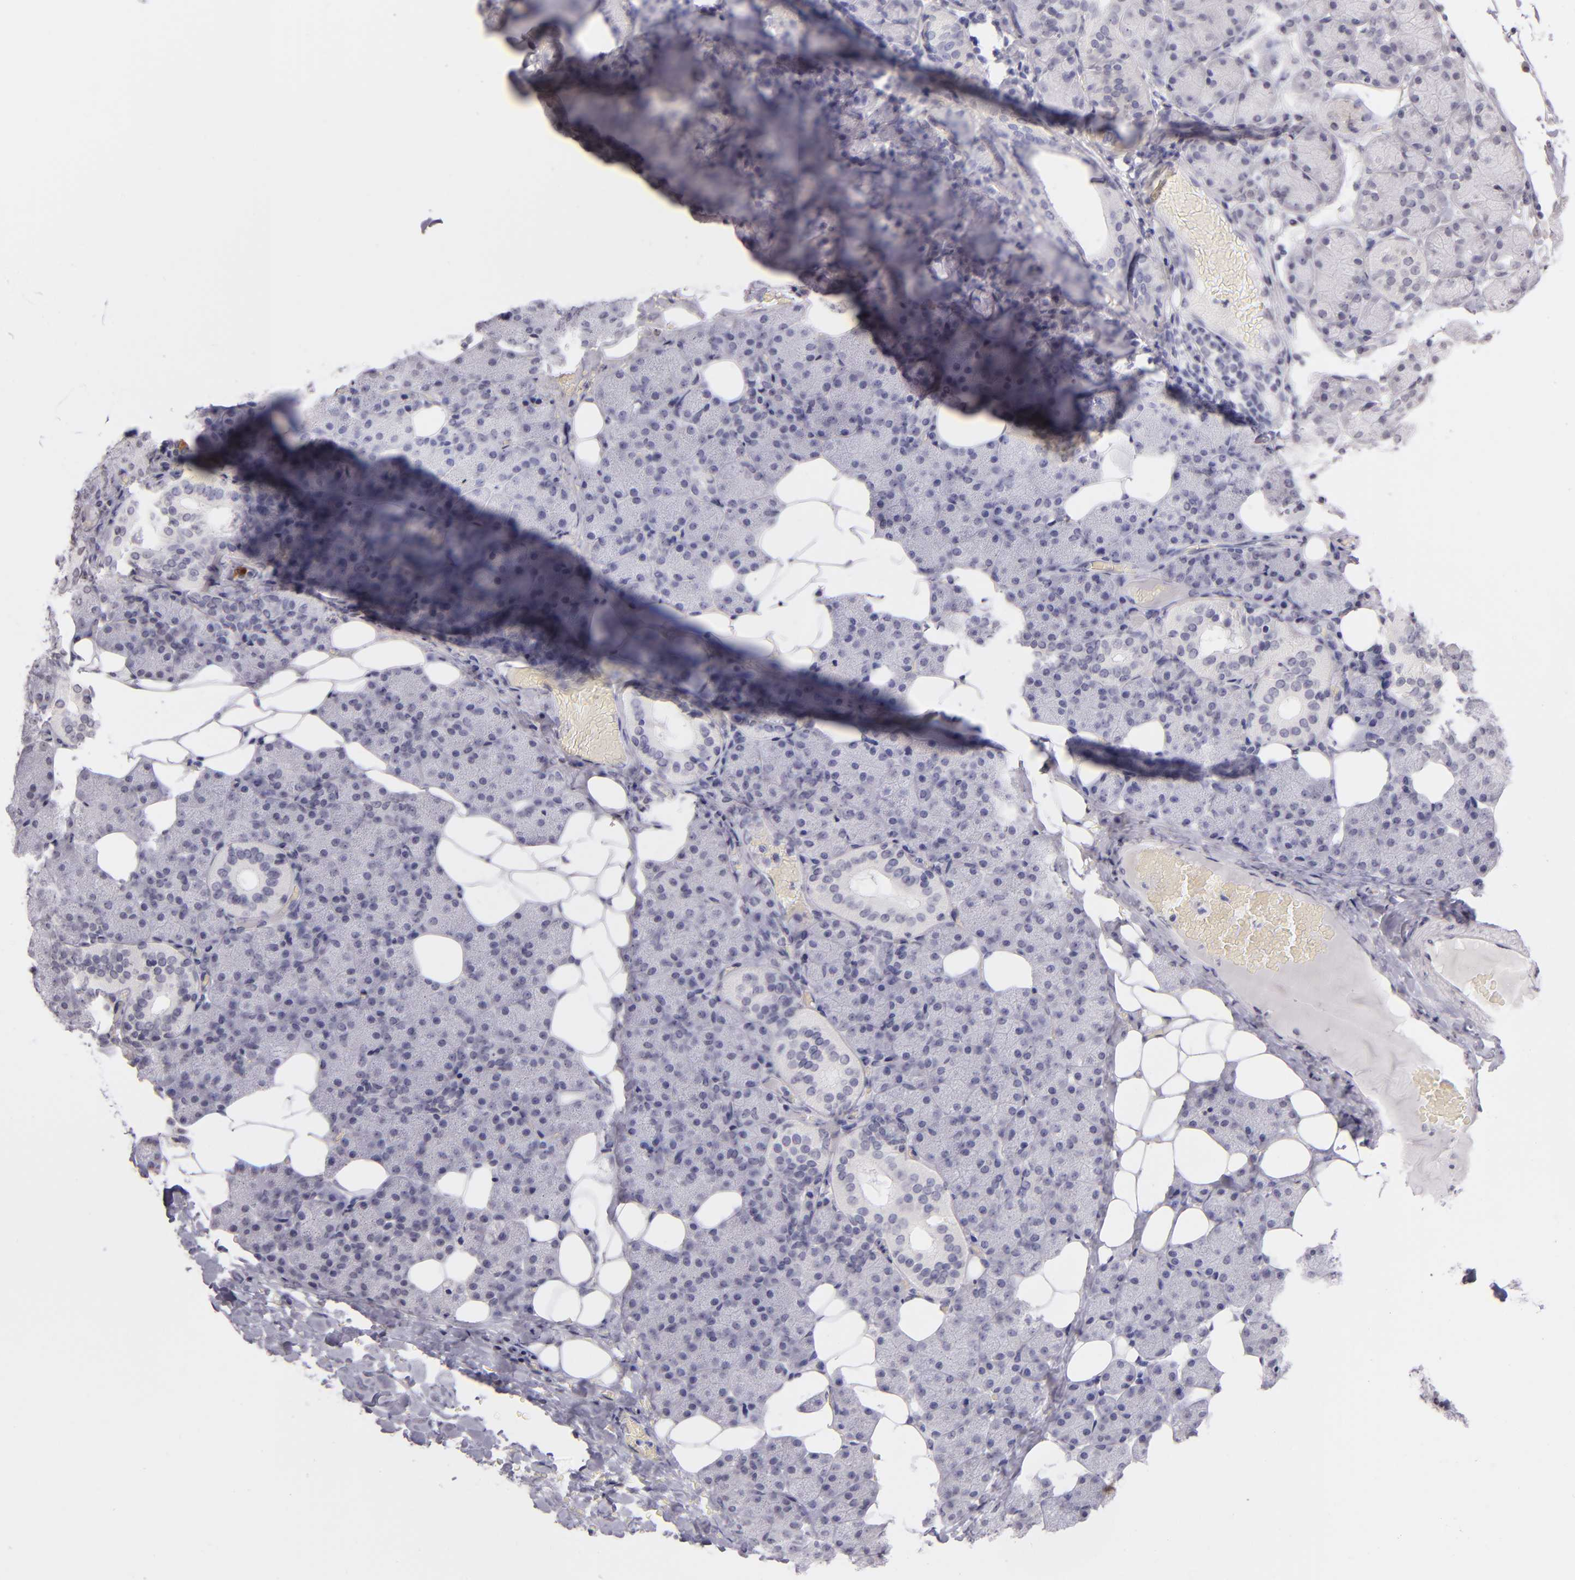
{"staining": {"intensity": "negative", "quantity": "none", "location": "none"}, "tissue": "salivary gland", "cell_type": "Glandular cells", "image_type": "normal", "snomed": [{"axis": "morphology", "description": "Normal tissue, NOS"}, {"axis": "topography", "description": "Lymph node"}, {"axis": "topography", "description": "Salivary gland"}], "caption": "IHC photomicrograph of unremarkable human salivary gland stained for a protein (brown), which shows no staining in glandular cells.", "gene": "CD40", "patient": {"sex": "male", "age": 8}}